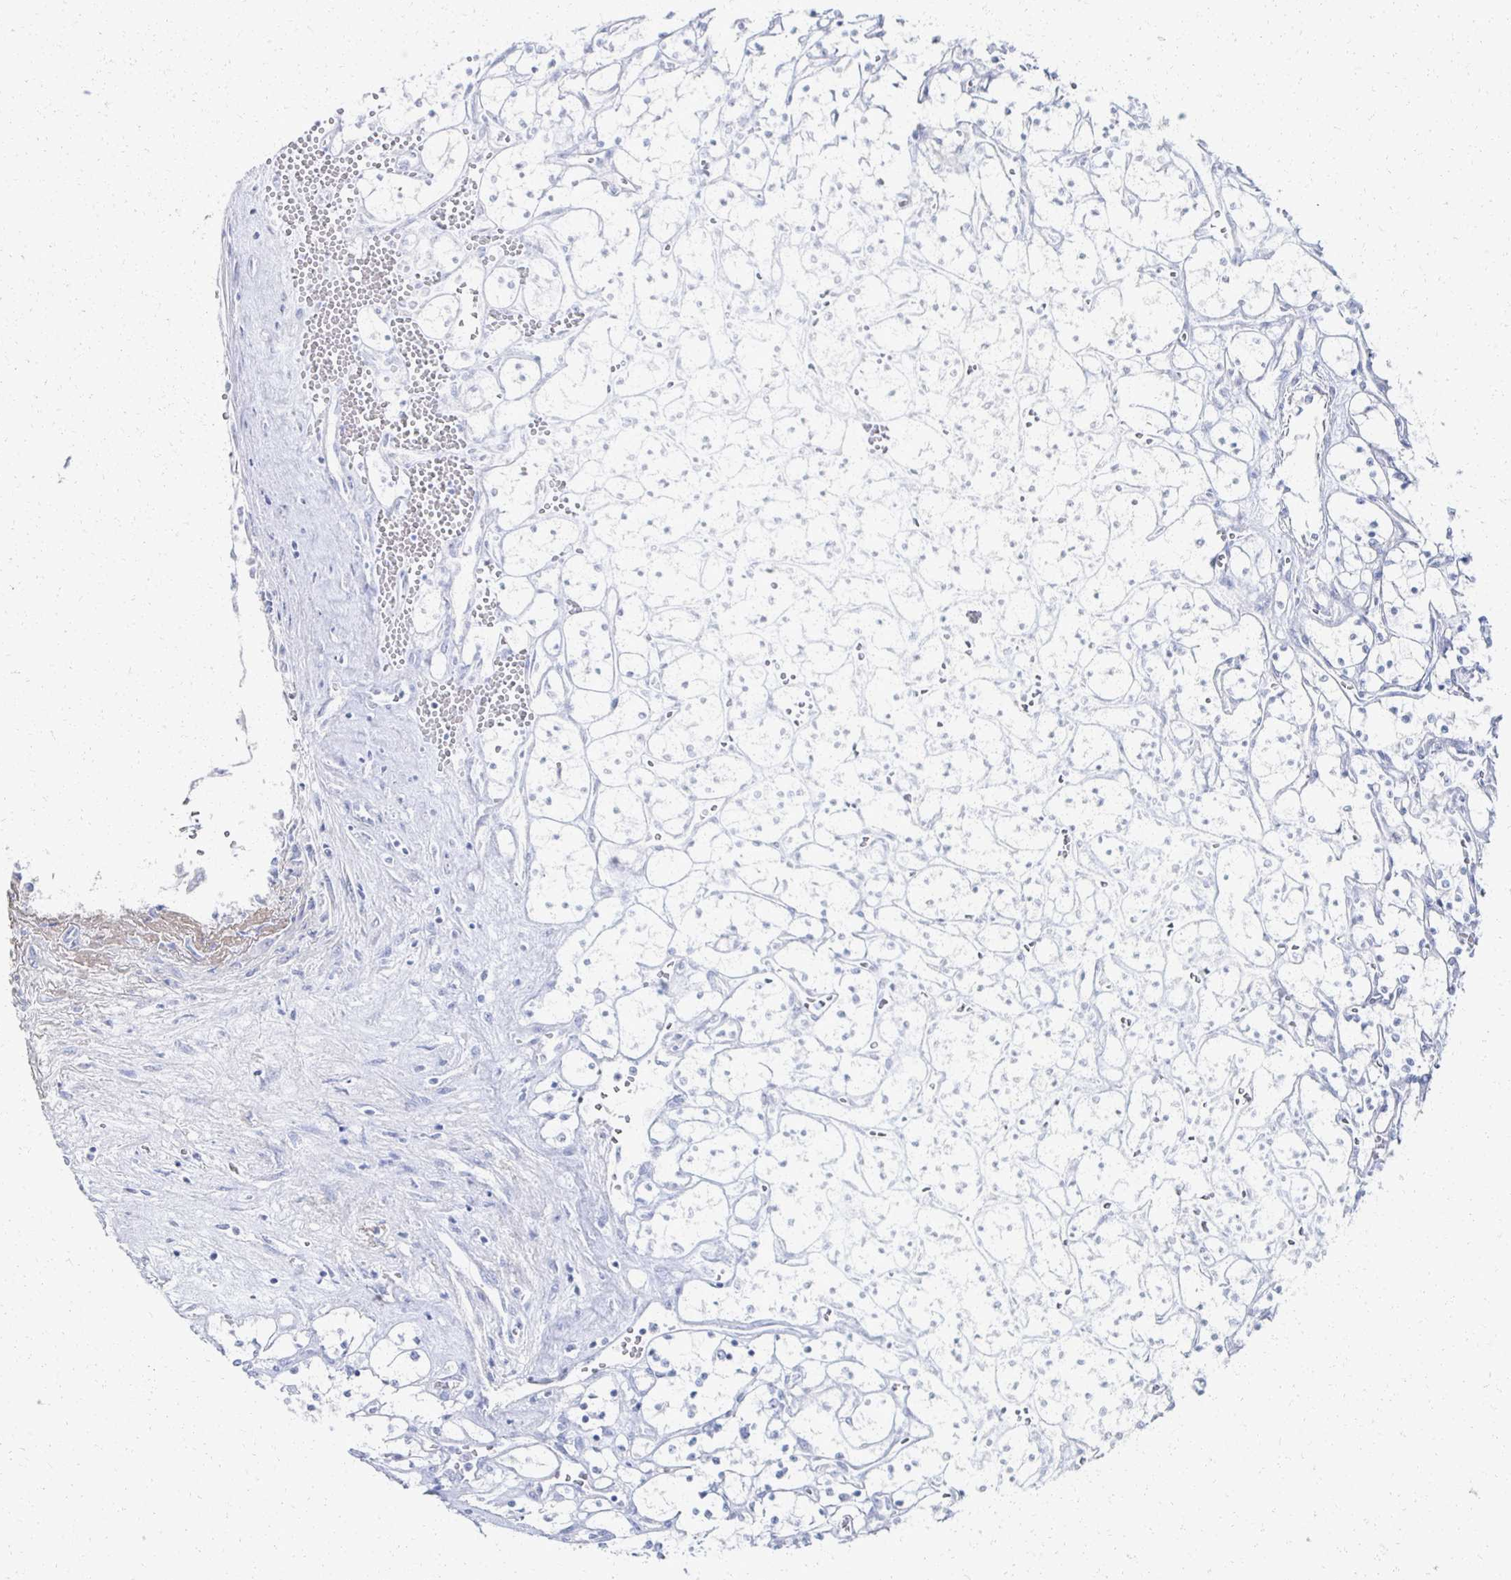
{"staining": {"intensity": "negative", "quantity": "none", "location": "none"}, "tissue": "renal cancer", "cell_type": "Tumor cells", "image_type": "cancer", "snomed": [{"axis": "morphology", "description": "Adenocarcinoma, NOS"}, {"axis": "topography", "description": "Kidney"}], "caption": "An immunohistochemistry photomicrograph of adenocarcinoma (renal) is shown. There is no staining in tumor cells of adenocarcinoma (renal).", "gene": "PRR20A", "patient": {"sex": "female", "age": 69}}